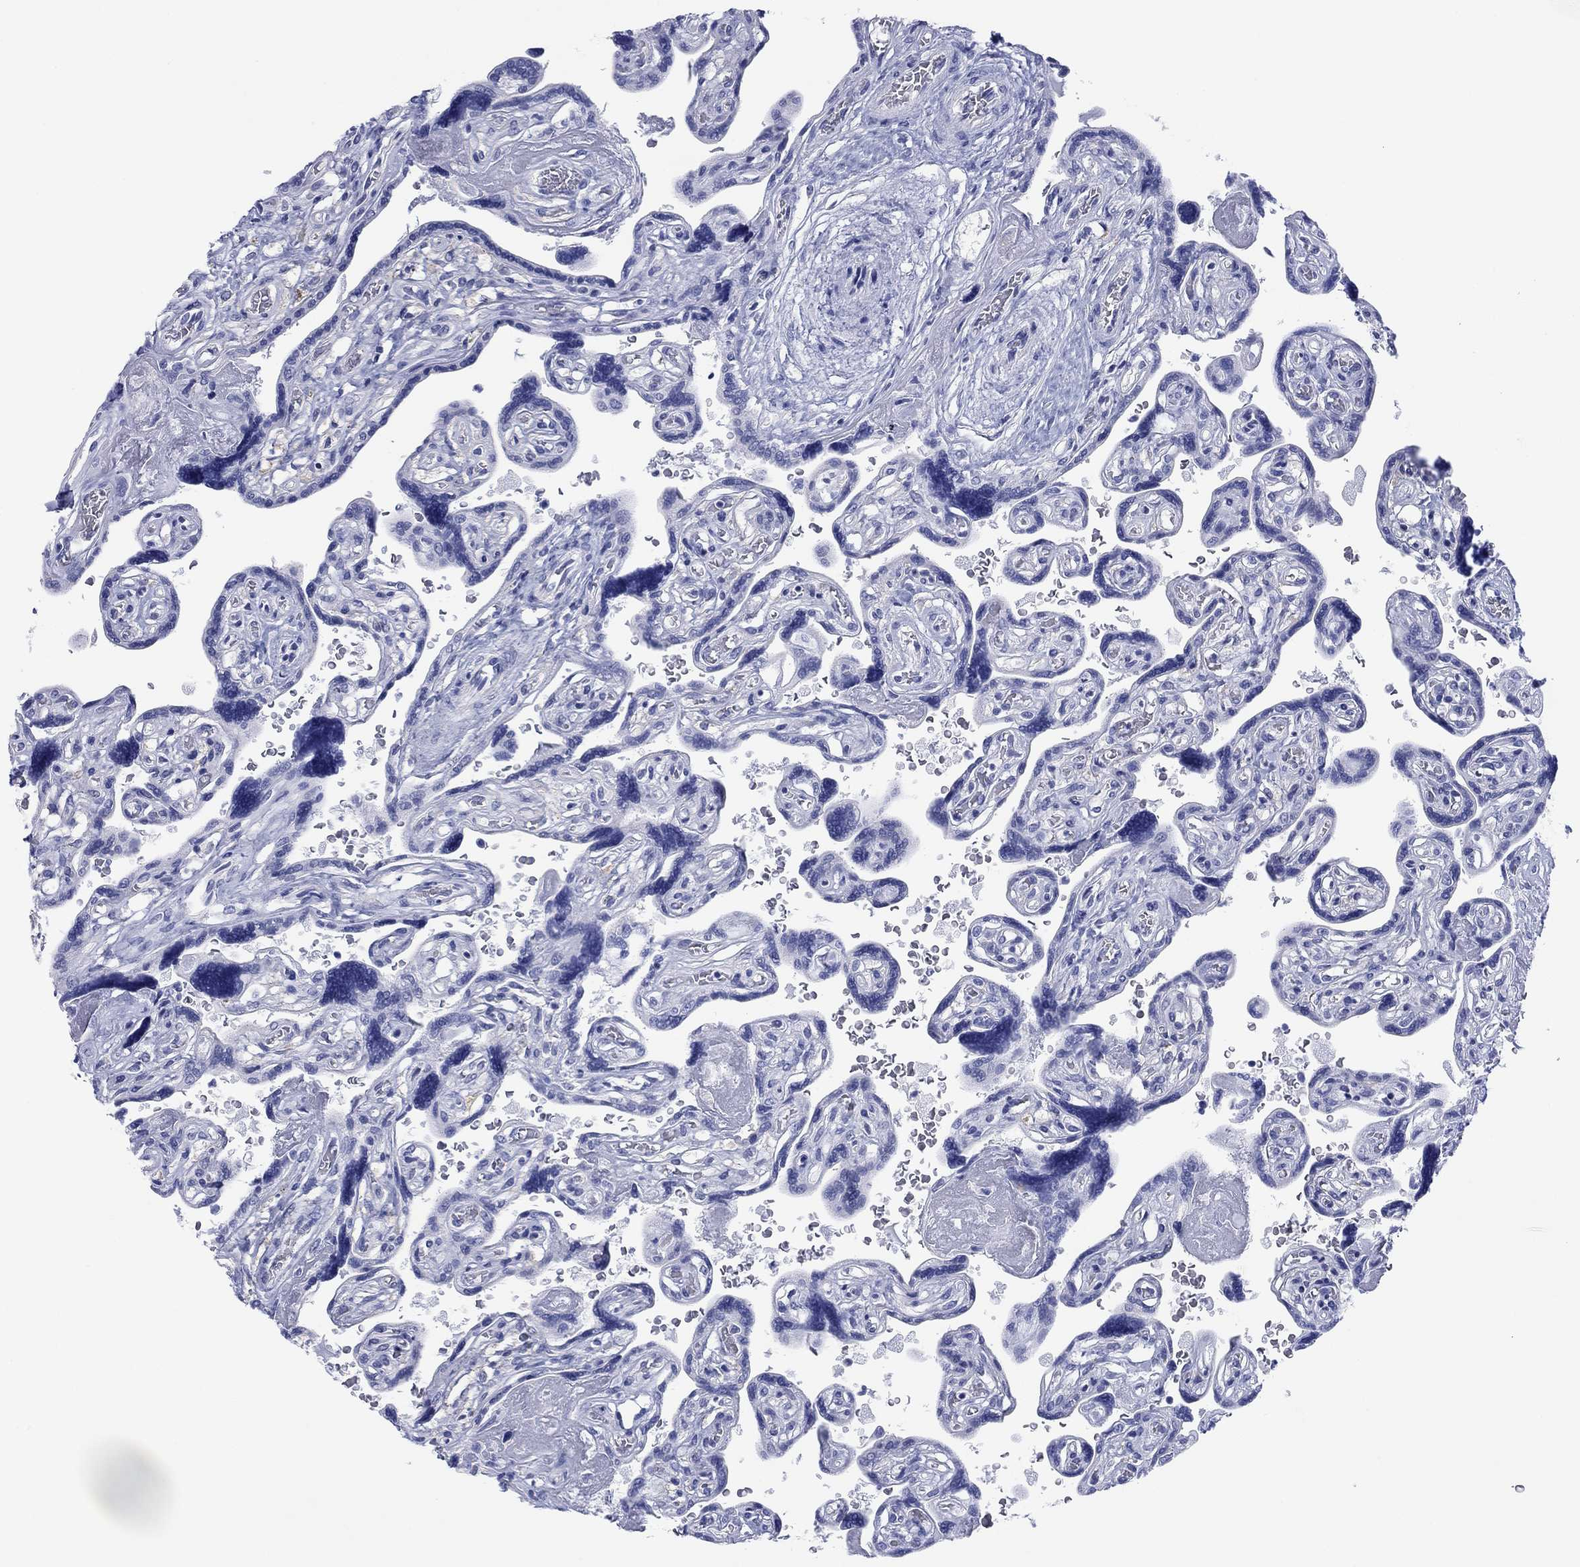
{"staining": {"intensity": "negative", "quantity": "none", "location": "none"}, "tissue": "placenta", "cell_type": "Decidual cells", "image_type": "normal", "snomed": [{"axis": "morphology", "description": "Normal tissue, NOS"}, {"axis": "topography", "description": "Placenta"}], "caption": "Normal placenta was stained to show a protein in brown. There is no significant staining in decidual cells. Nuclei are stained in blue.", "gene": "ATP1B1", "patient": {"sex": "female", "age": 32}}